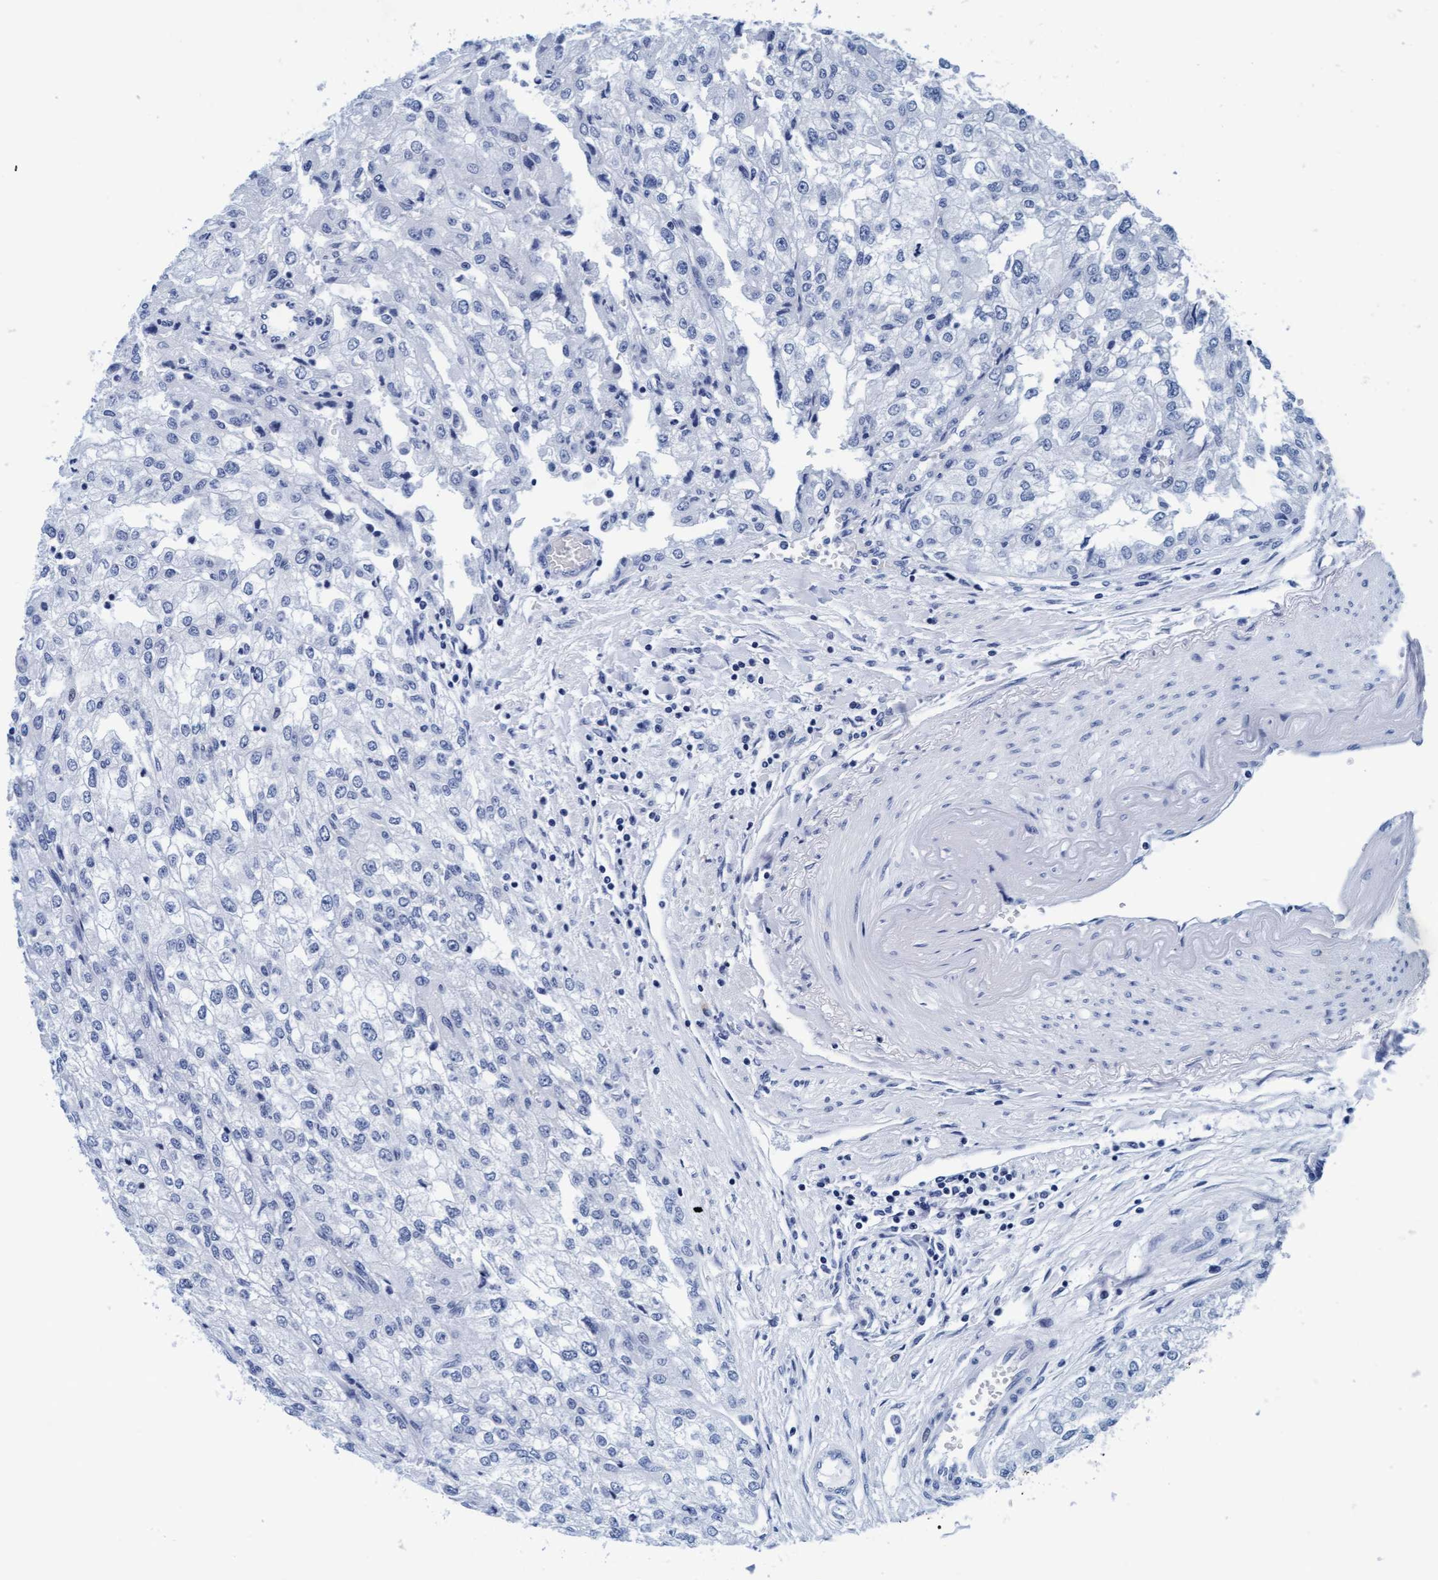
{"staining": {"intensity": "negative", "quantity": "none", "location": "none"}, "tissue": "renal cancer", "cell_type": "Tumor cells", "image_type": "cancer", "snomed": [{"axis": "morphology", "description": "Adenocarcinoma, NOS"}, {"axis": "topography", "description": "Kidney"}], "caption": "This image is of adenocarcinoma (renal) stained with immunohistochemistry to label a protein in brown with the nuclei are counter-stained blue. There is no expression in tumor cells. (DAB immunohistochemistry with hematoxylin counter stain).", "gene": "ARSG", "patient": {"sex": "female", "age": 54}}